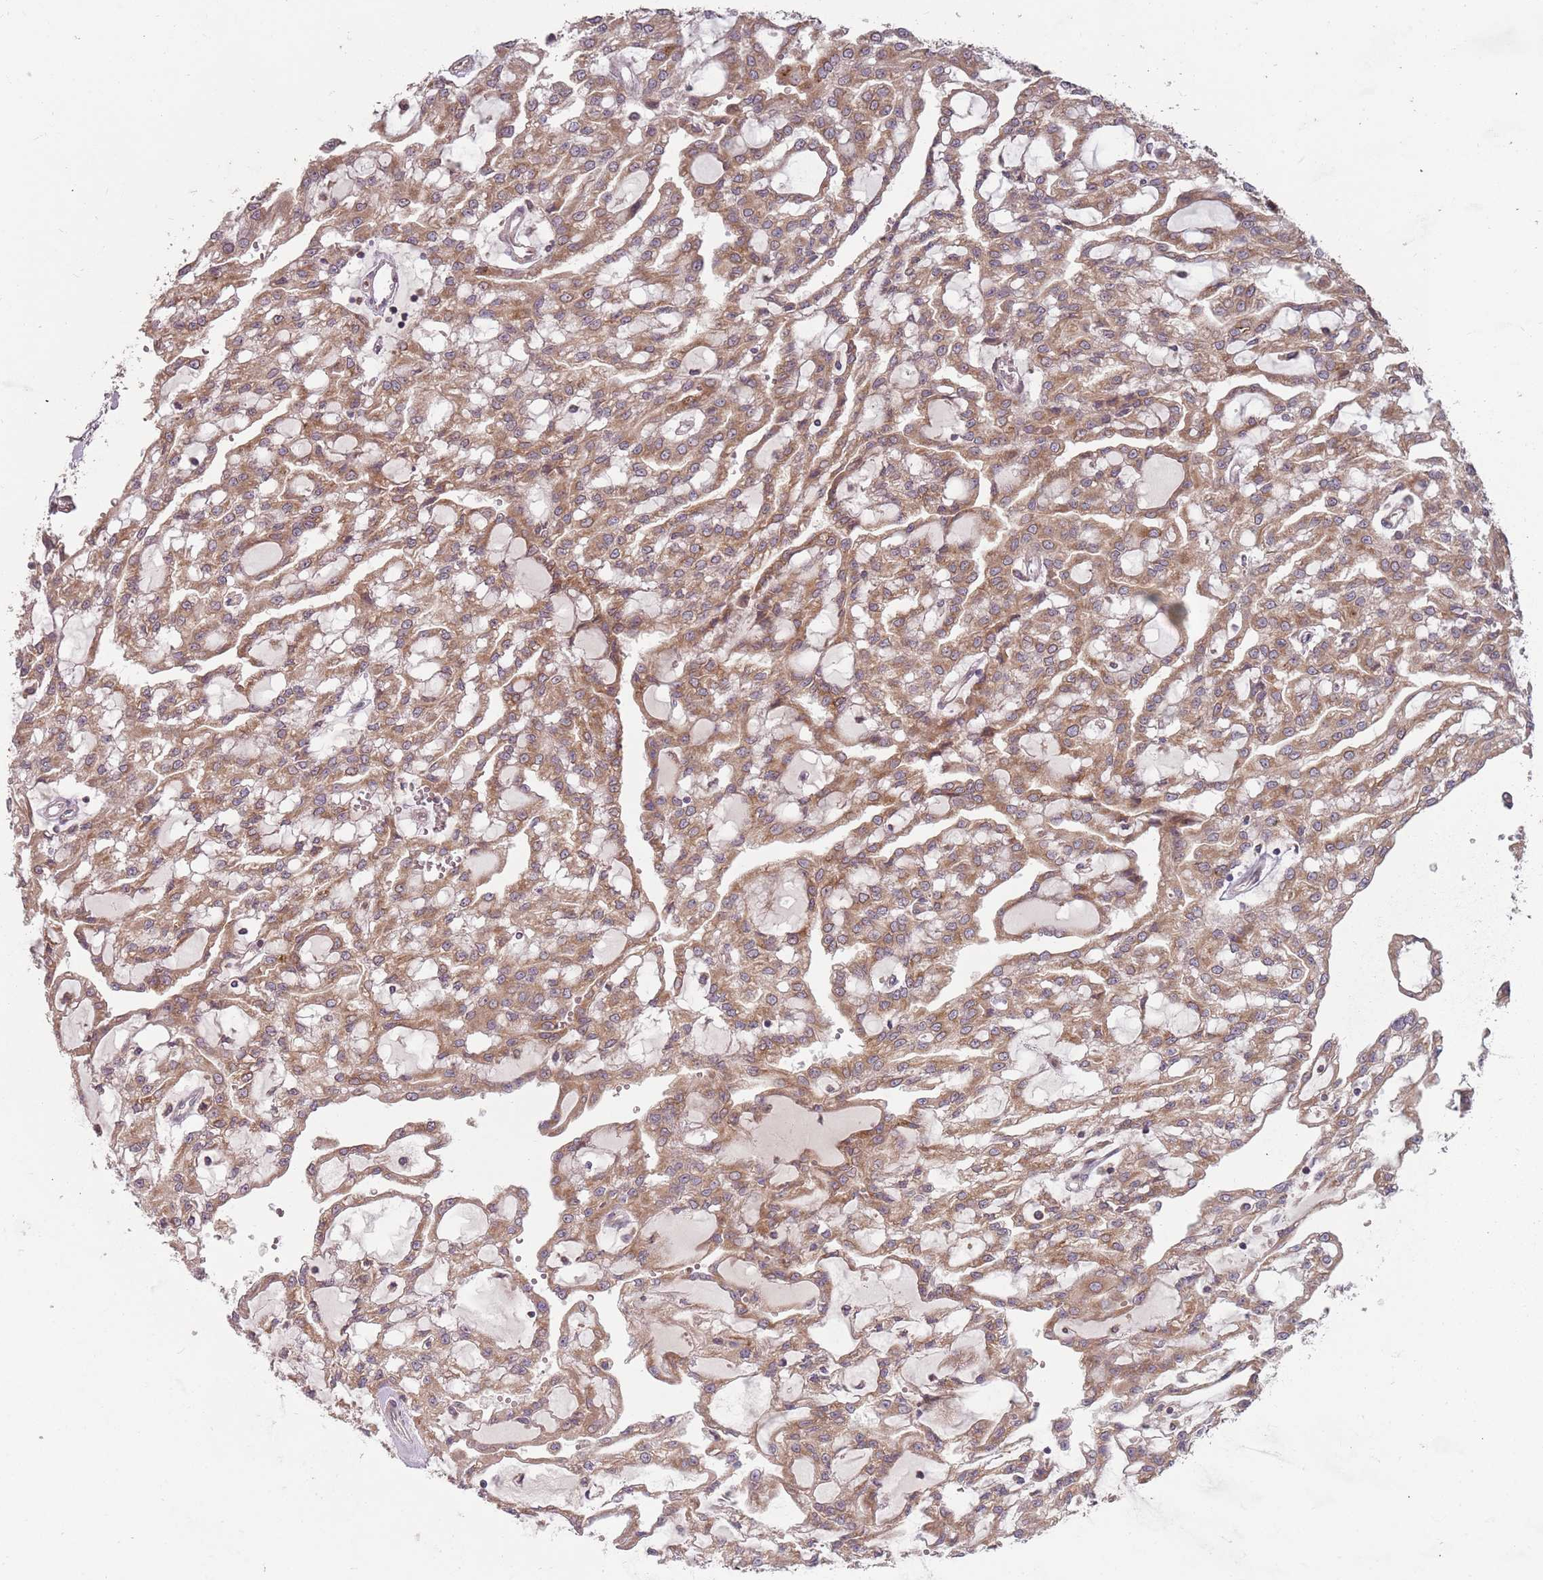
{"staining": {"intensity": "moderate", "quantity": ">75%", "location": "cytoplasmic/membranous"}, "tissue": "renal cancer", "cell_type": "Tumor cells", "image_type": "cancer", "snomed": [{"axis": "morphology", "description": "Adenocarcinoma, NOS"}, {"axis": "topography", "description": "Kidney"}], "caption": "Protein staining demonstrates moderate cytoplasmic/membranous positivity in about >75% of tumor cells in renal cancer.", "gene": "PLD6", "patient": {"sex": "male", "age": 63}}